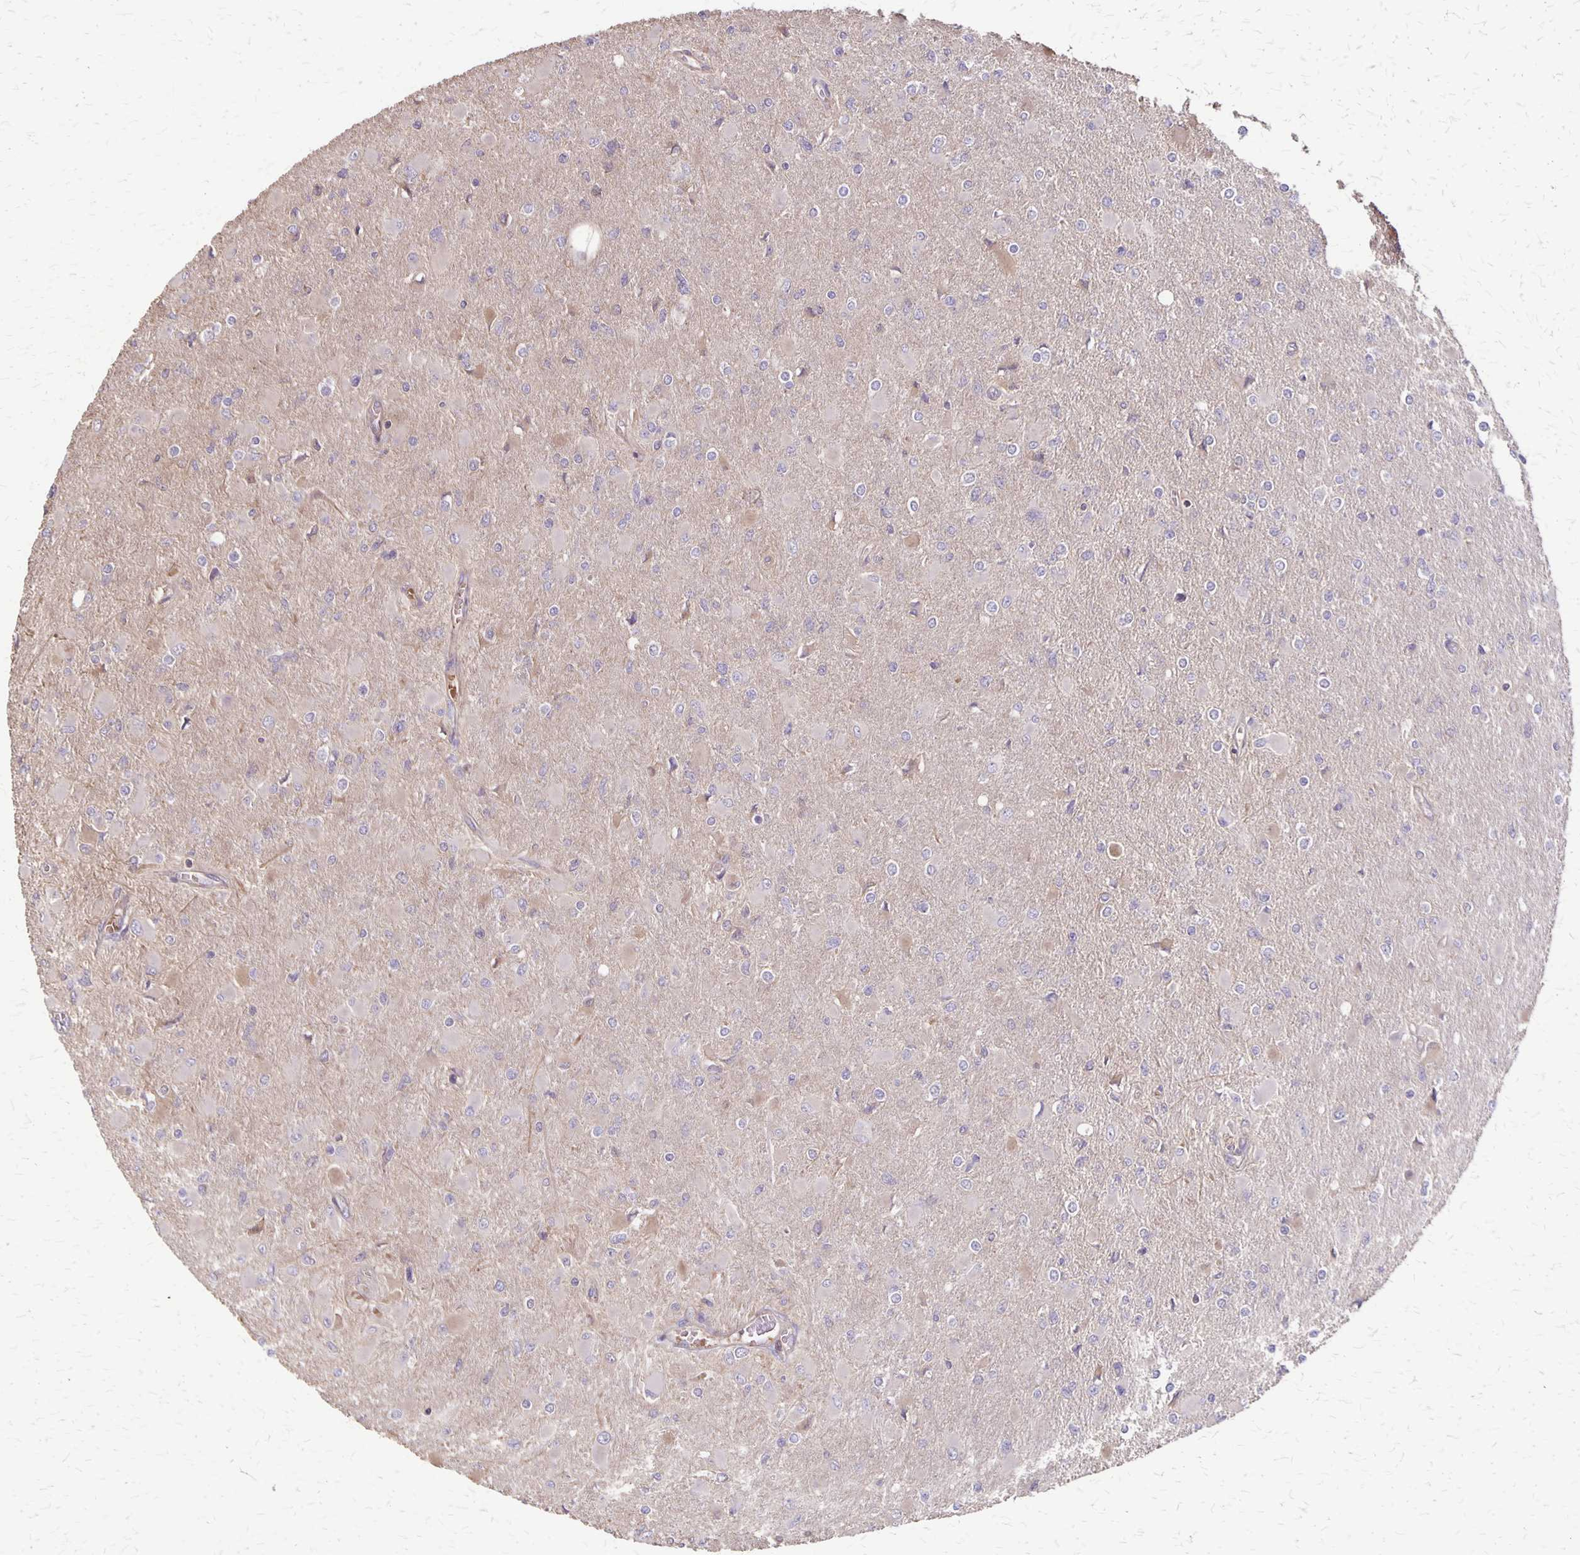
{"staining": {"intensity": "negative", "quantity": "none", "location": "none"}, "tissue": "glioma", "cell_type": "Tumor cells", "image_type": "cancer", "snomed": [{"axis": "morphology", "description": "Glioma, malignant, High grade"}, {"axis": "topography", "description": "Cerebral cortex"}], "caption": "High magnification brightfield microscopy of glioma stained with DAB (brown) and counterstained with hematoxylin (blue): tumor cells show no significant staining. The staining was performed using DAB to visualize the protein expression in brown, while the nuclei were stained in blue with hematoxylin (Magnification: 20x).", "gene": "PROM2", "patient": {"sex": "female", "age": 36}}